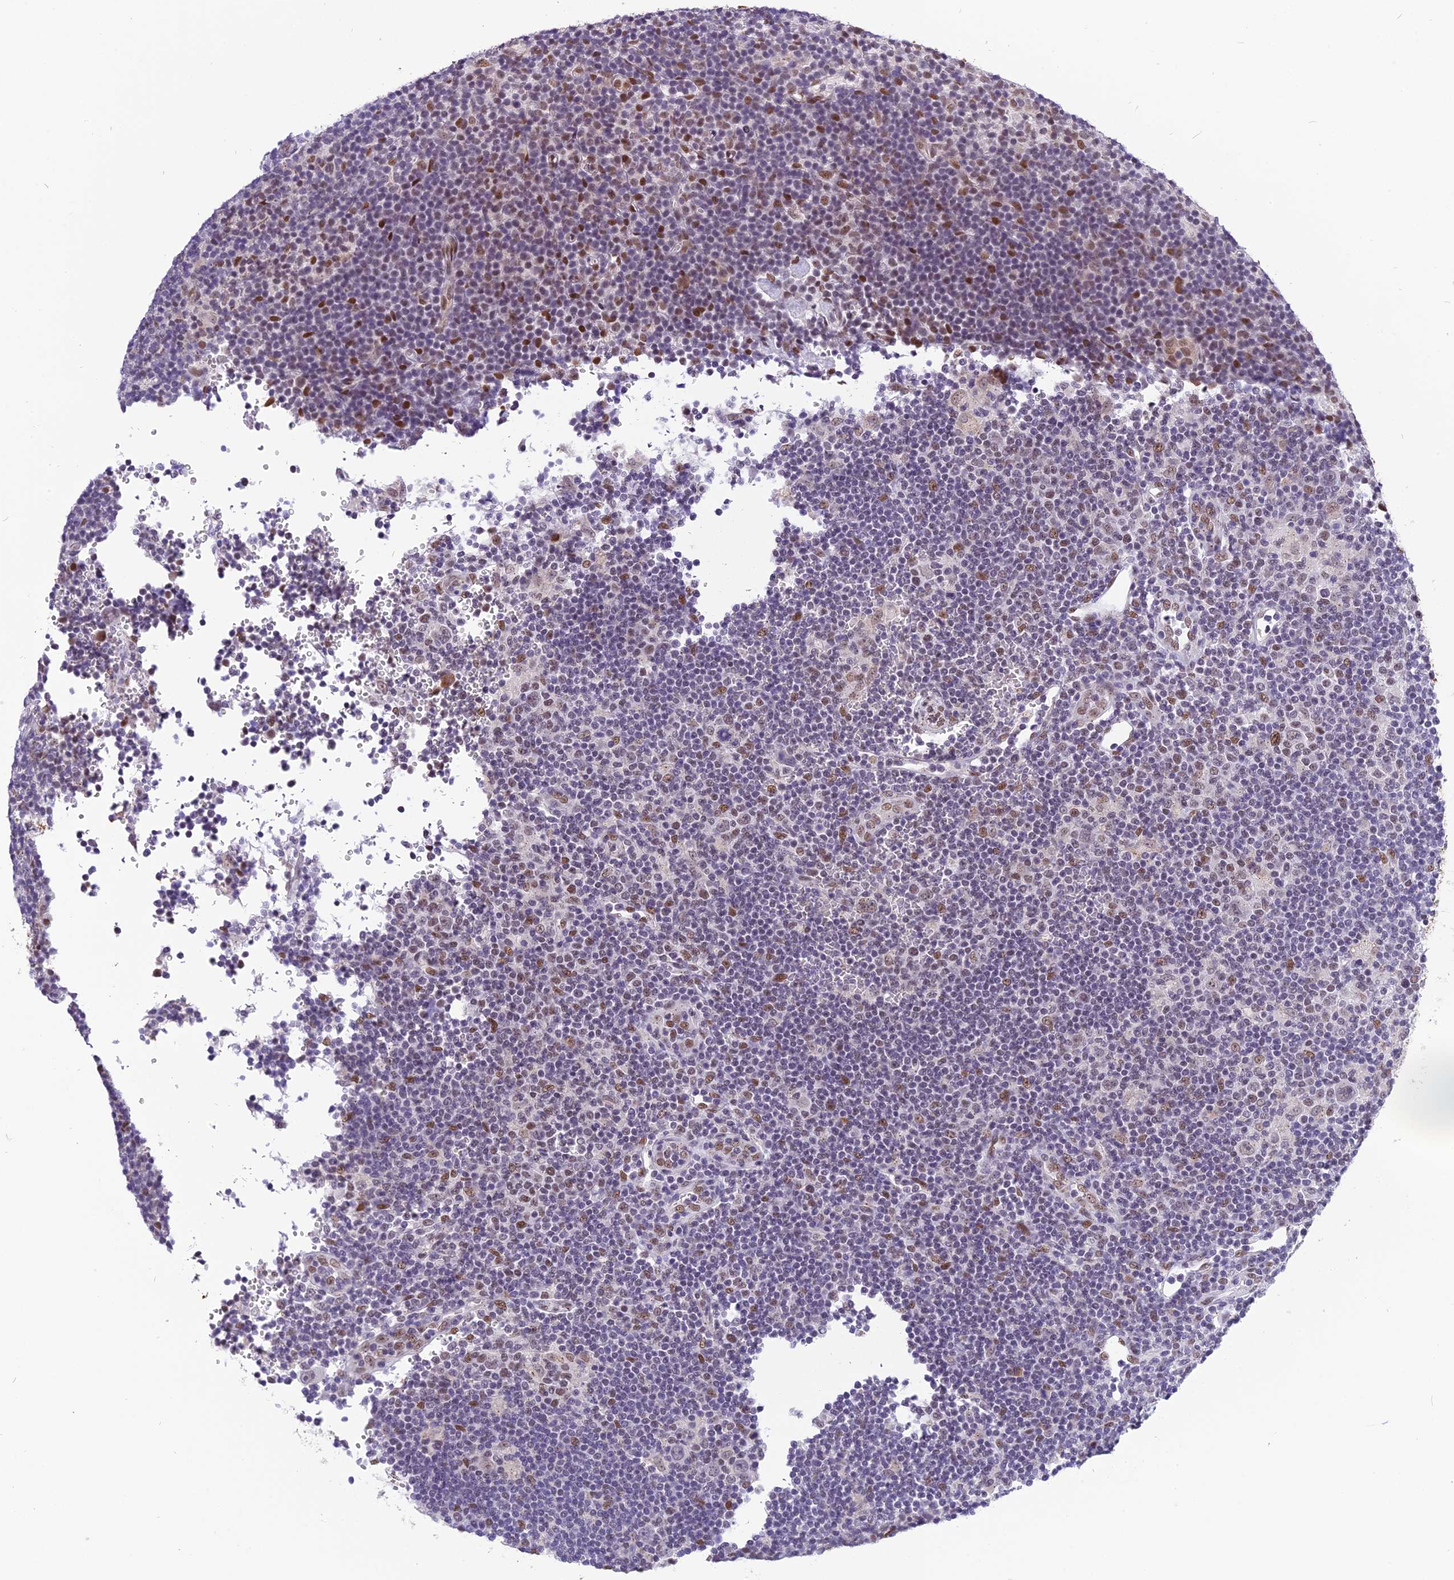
{"staining": {"intensity": "weak", "quantity": "25%-75%", "location": "nuclear"}, "tissue": "lymphoma", "cell_type": "Tumor cells", "image_type": "cancer", "snomed": [{"axis": "morphology", "description": "Hodgkin's disease, NOS"}, {"axis": "topography", "description": "Lymph node"}], "caption": "A photomicrograph of lymphoma stained for a protein reveals weak nuclear brown staining in tumor cells.", "gene": "IRF2BP1", "patient": {"sex": "female", "age": 57}}